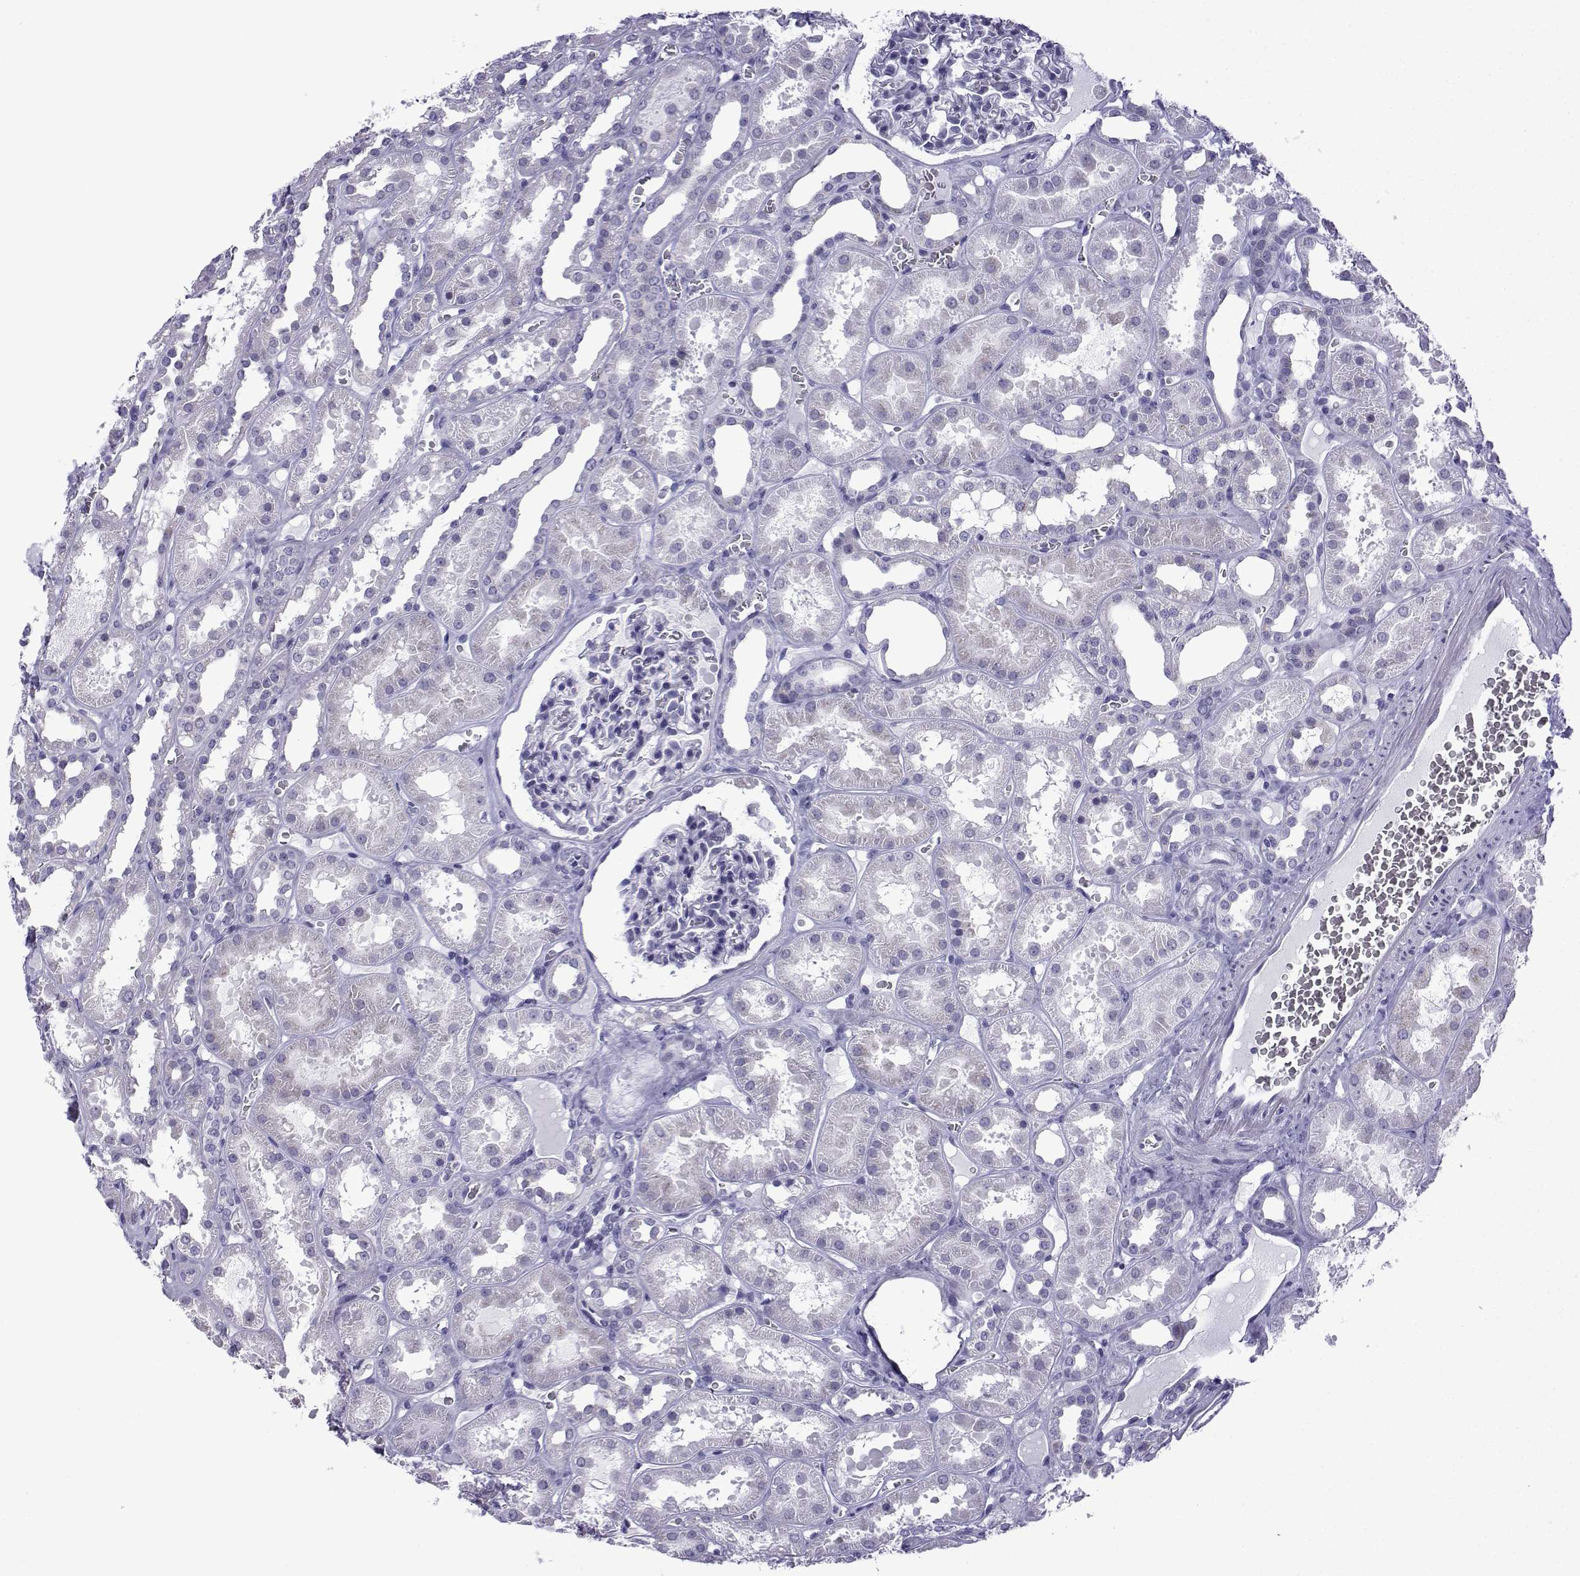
{"staining": {"intensity": "negative", "quantity": "none", "location": "none"}, "tissue": "kidney", "cell_type": "Cells in glomeruli", "image_type": "normal", "snomed": [{"axis": "morphology", "description": "Normal tissue, NOS"}, {"axis": "topography", "description": "Kidney"}], "caption": "This is an immunohistochemistry photomicrograph of normal kidney. There is no expression in cells in glomeruli.", "gene": "ACRBP", "patient": {"sex": "female", "age": 41}}